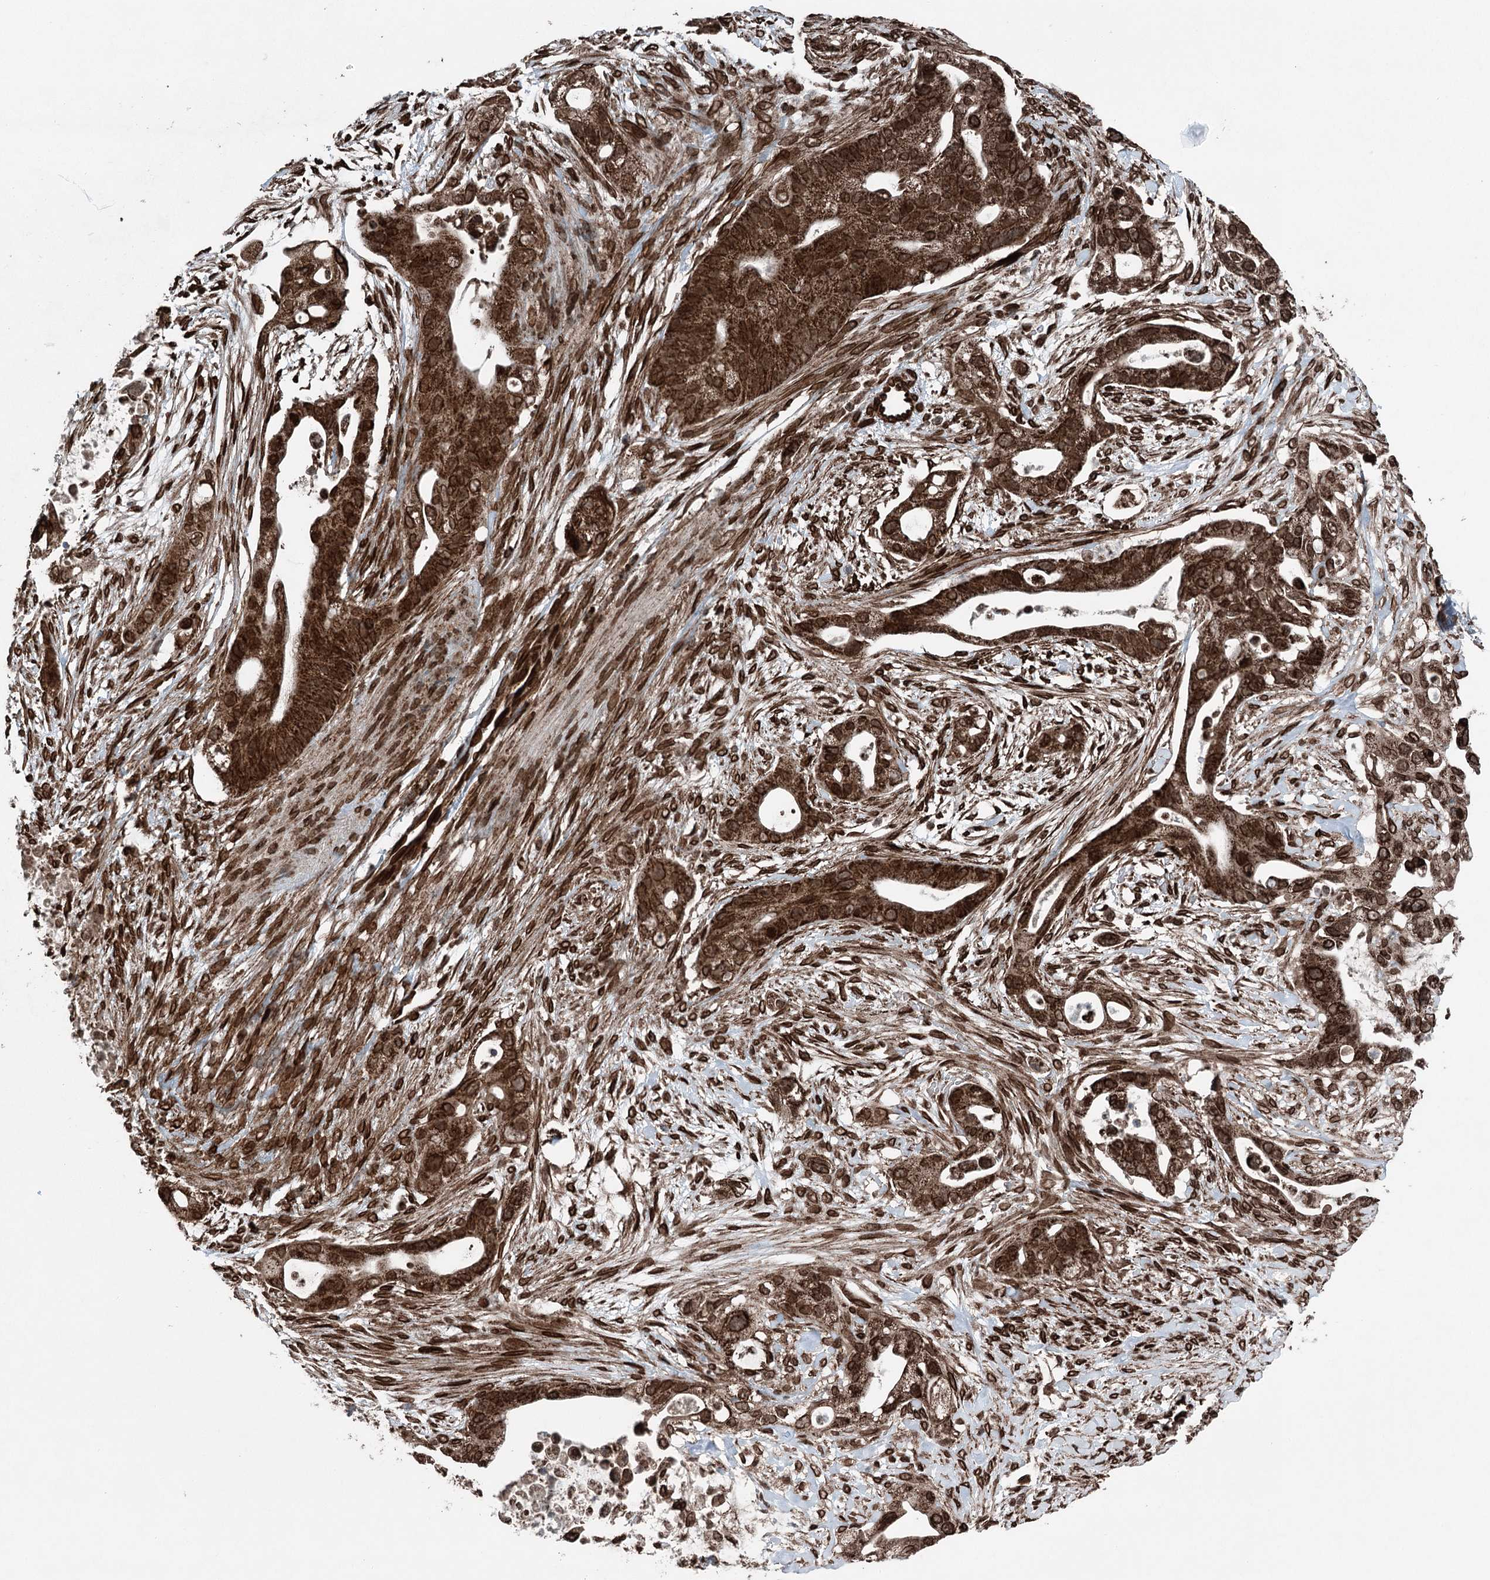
{"staining": {"intensity": "strong", "quantity": ">75%", "location": "cytoplasmic/membranous"}, "tissue": "pancreatic cancer", "cell_type": "Tumor cells", "image_type": "cancer", "snomed": [{"axis": "morphology", "description": "Adenocarcinoma, NOS"}, {"axis": "topography", "description": "Pancreas"}], "caption": "A histopathology image showing strong cytoplasmic/membranous positivity in about >75% of tumor cells in adenocarcinoma (pancreatic), as visualized by brown immunohistochemical staining.", "gene": "BCKDHA", "patient": {"sex": "male", "age": 53}}